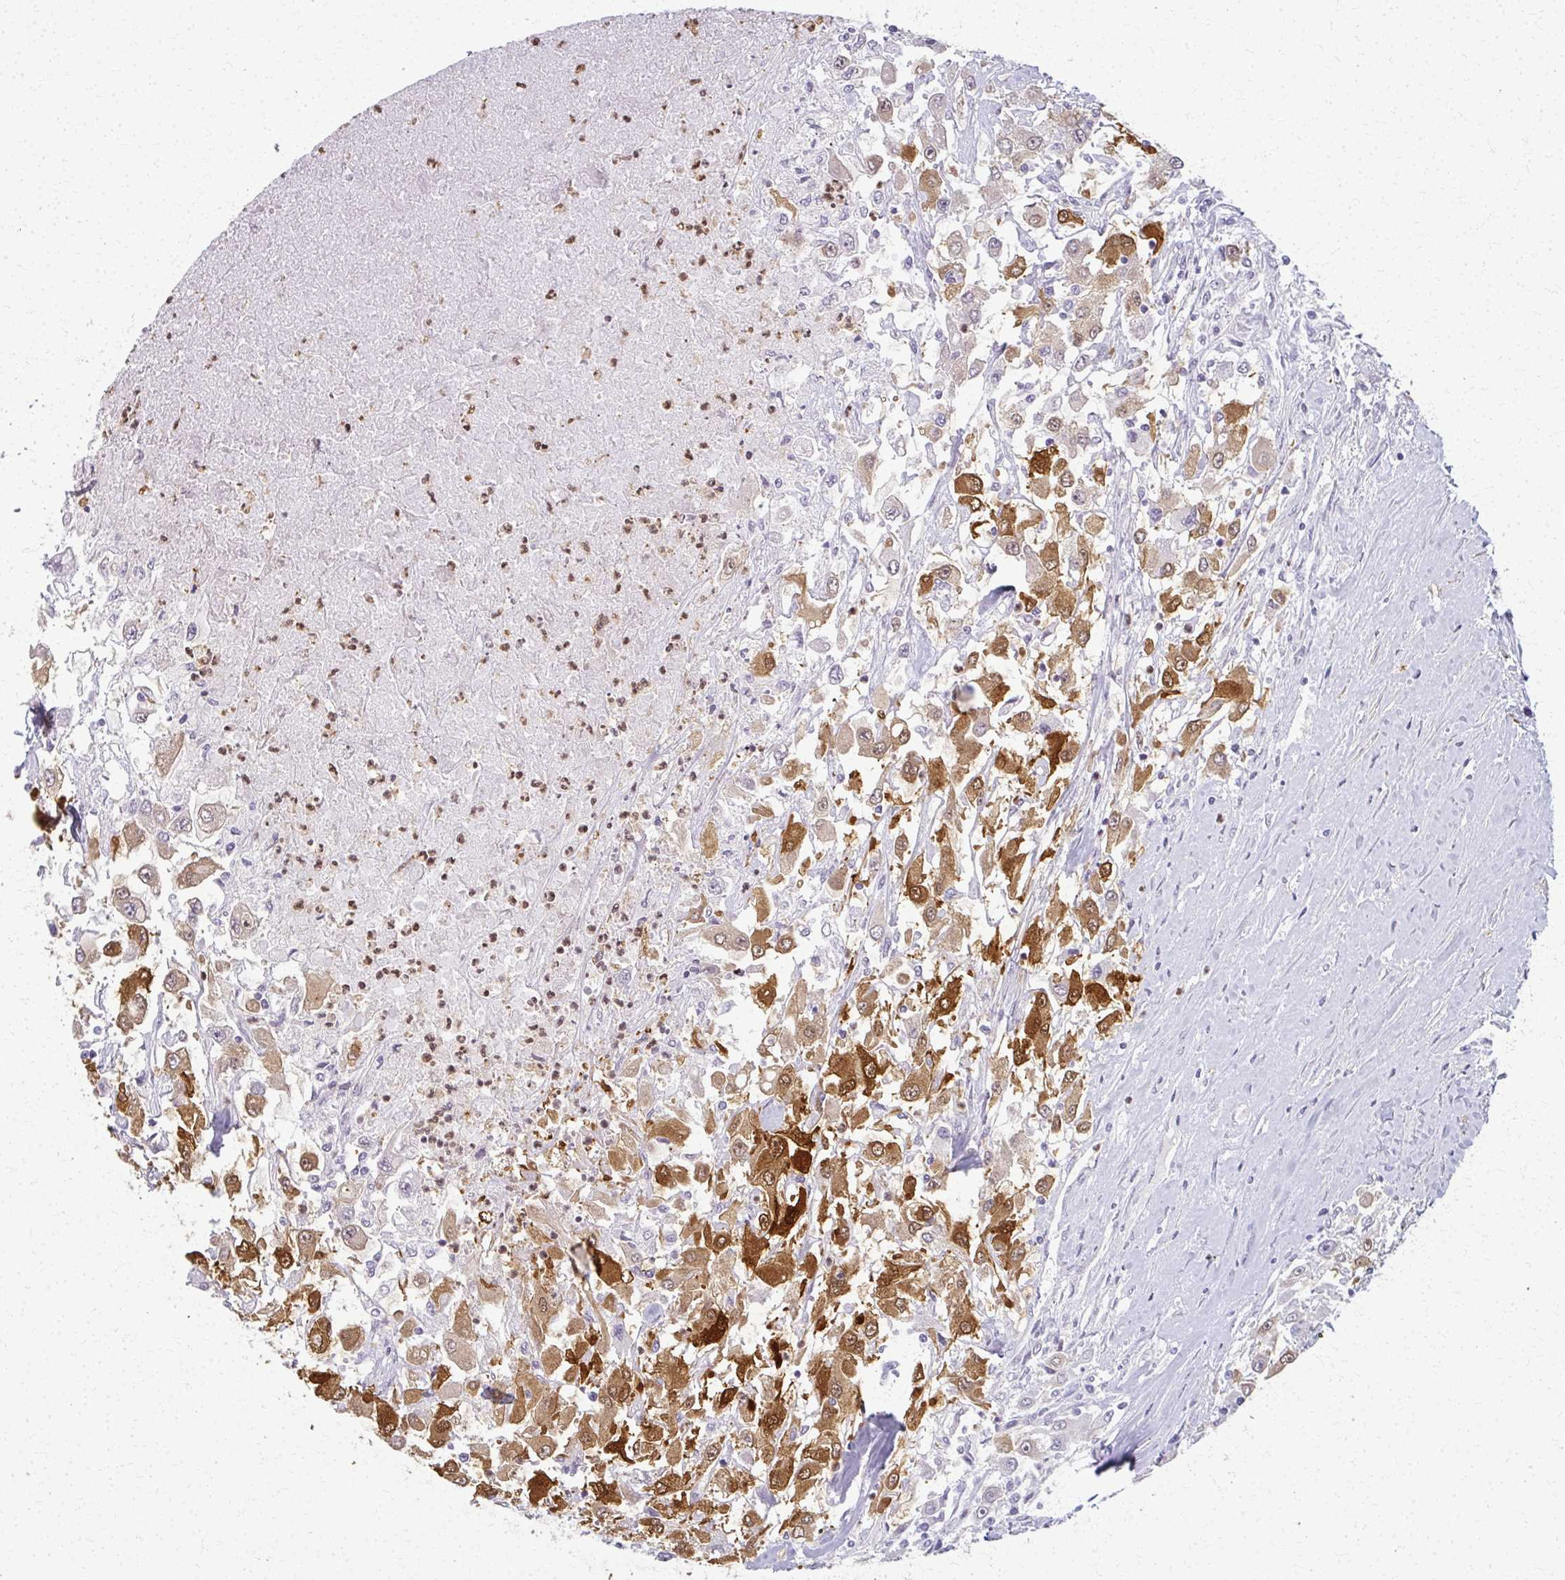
{"staining": {"intensity": "strong", "quantity": ">75%", "location": "cytoplasmic/membranous,nuclear"}, "tissue": "renal cancer", "cell_type": "Tumor cells", "image_type": "cancer", "snomed": [{"axis": "morphology", "description": "Adenocarcinoma, NOS"}, {"axis": "topography", "description": "Kidney"}], "caption": "Renal adenocarcinoma stained for a protein (brown) displays strong cytoplasmic/membranous and nuclear positive expression in approximately >75% of tumor cells.", "gene": "CA3", "patient": {"sex": "female", "age": 67}}